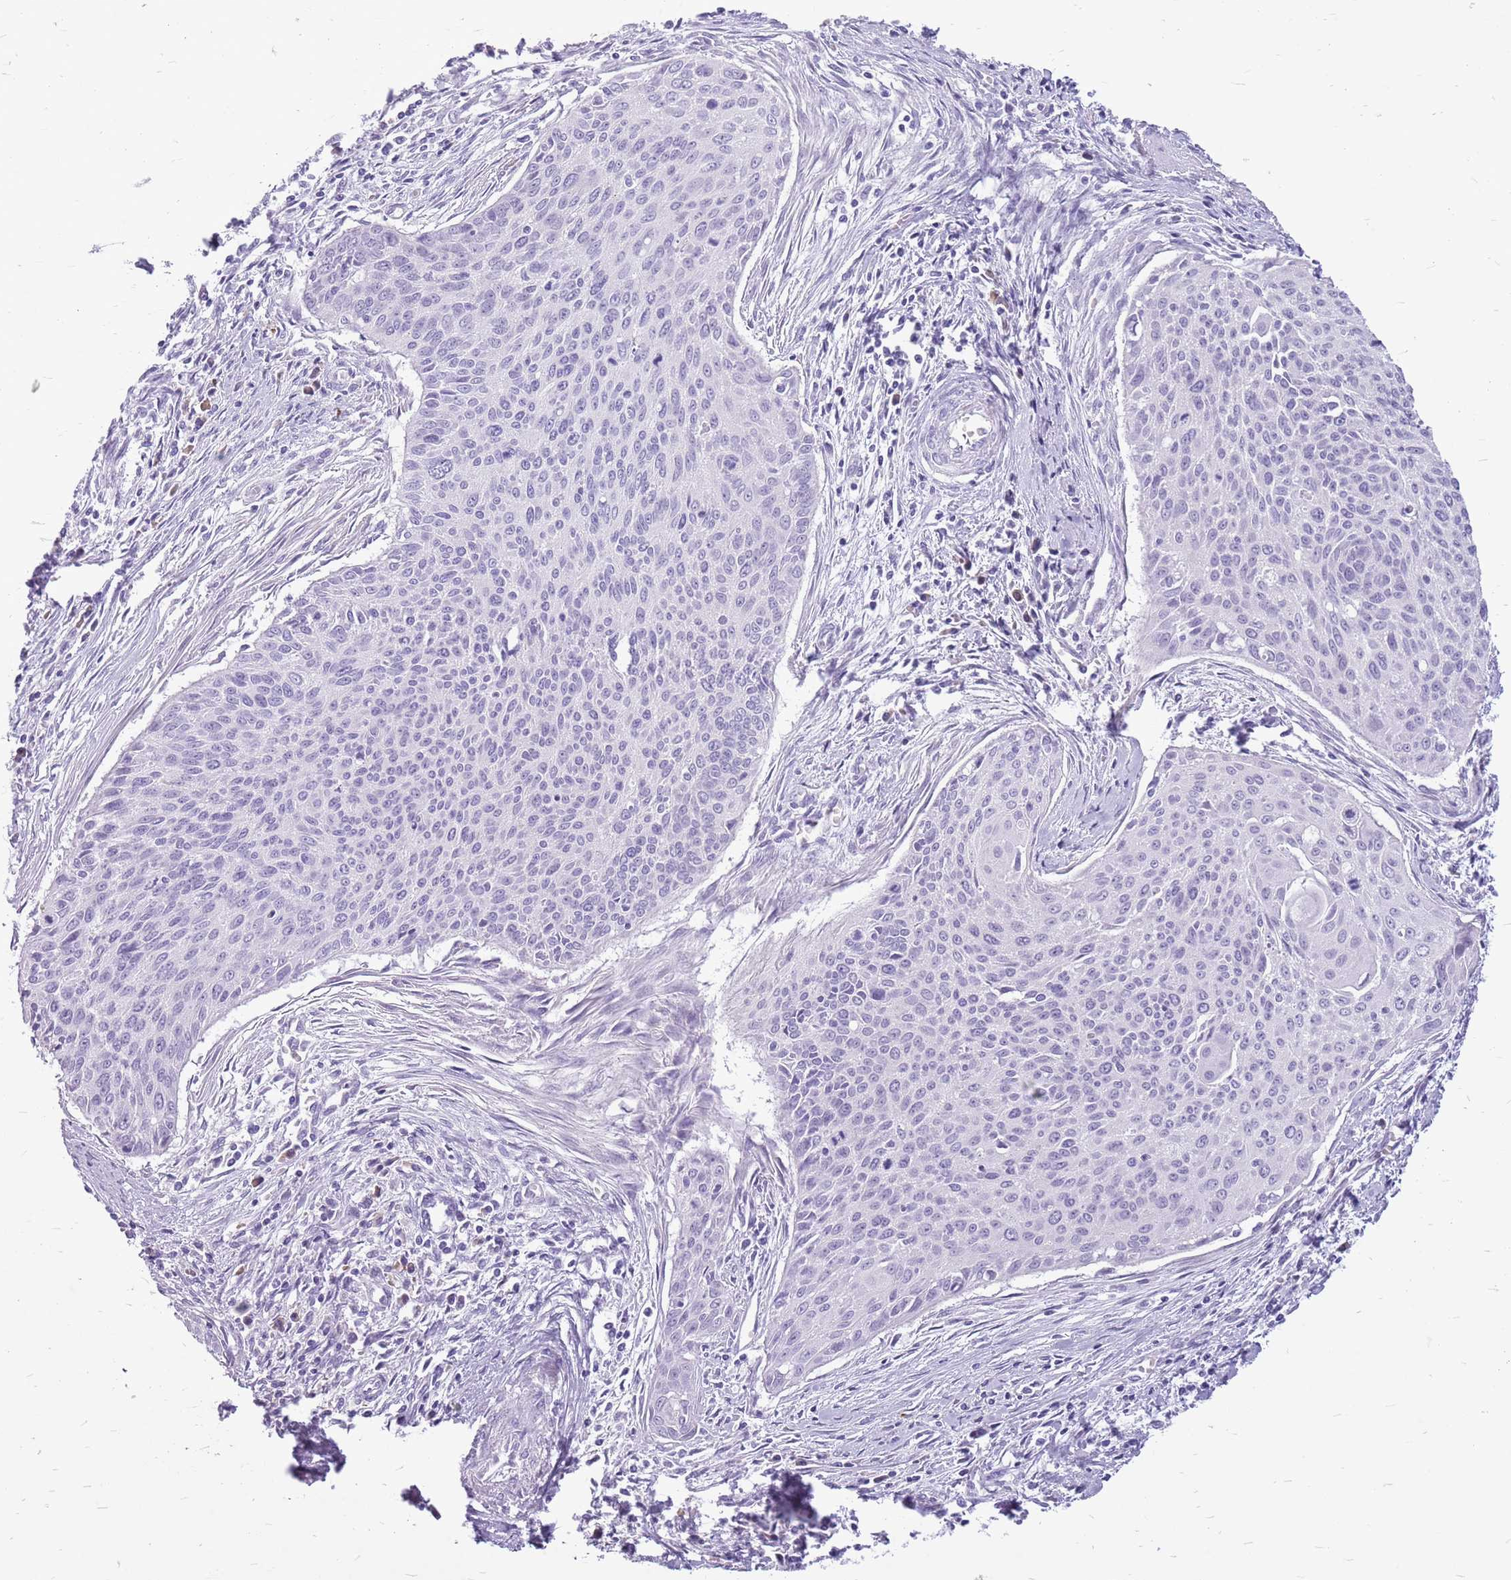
{"staining": {"intensity": "negative", "quantity": "none", "location": "none"}, "tissue": "cervical cancer", "cell_type": "Tumor cells", "image_type": "cancer", "snomed": [{"axis": "morphology", "description": "Squamous cell carcinoma, NOS"}, {"axis": "topography", "description": "Cervix"}], "caption": "Cervical squamous cell carcinoma was stained to show a protein in brown. There is no significant expression in tumor cells.", "gene": "ZNF425", "patient": {"sex": "female", "age": 55}}